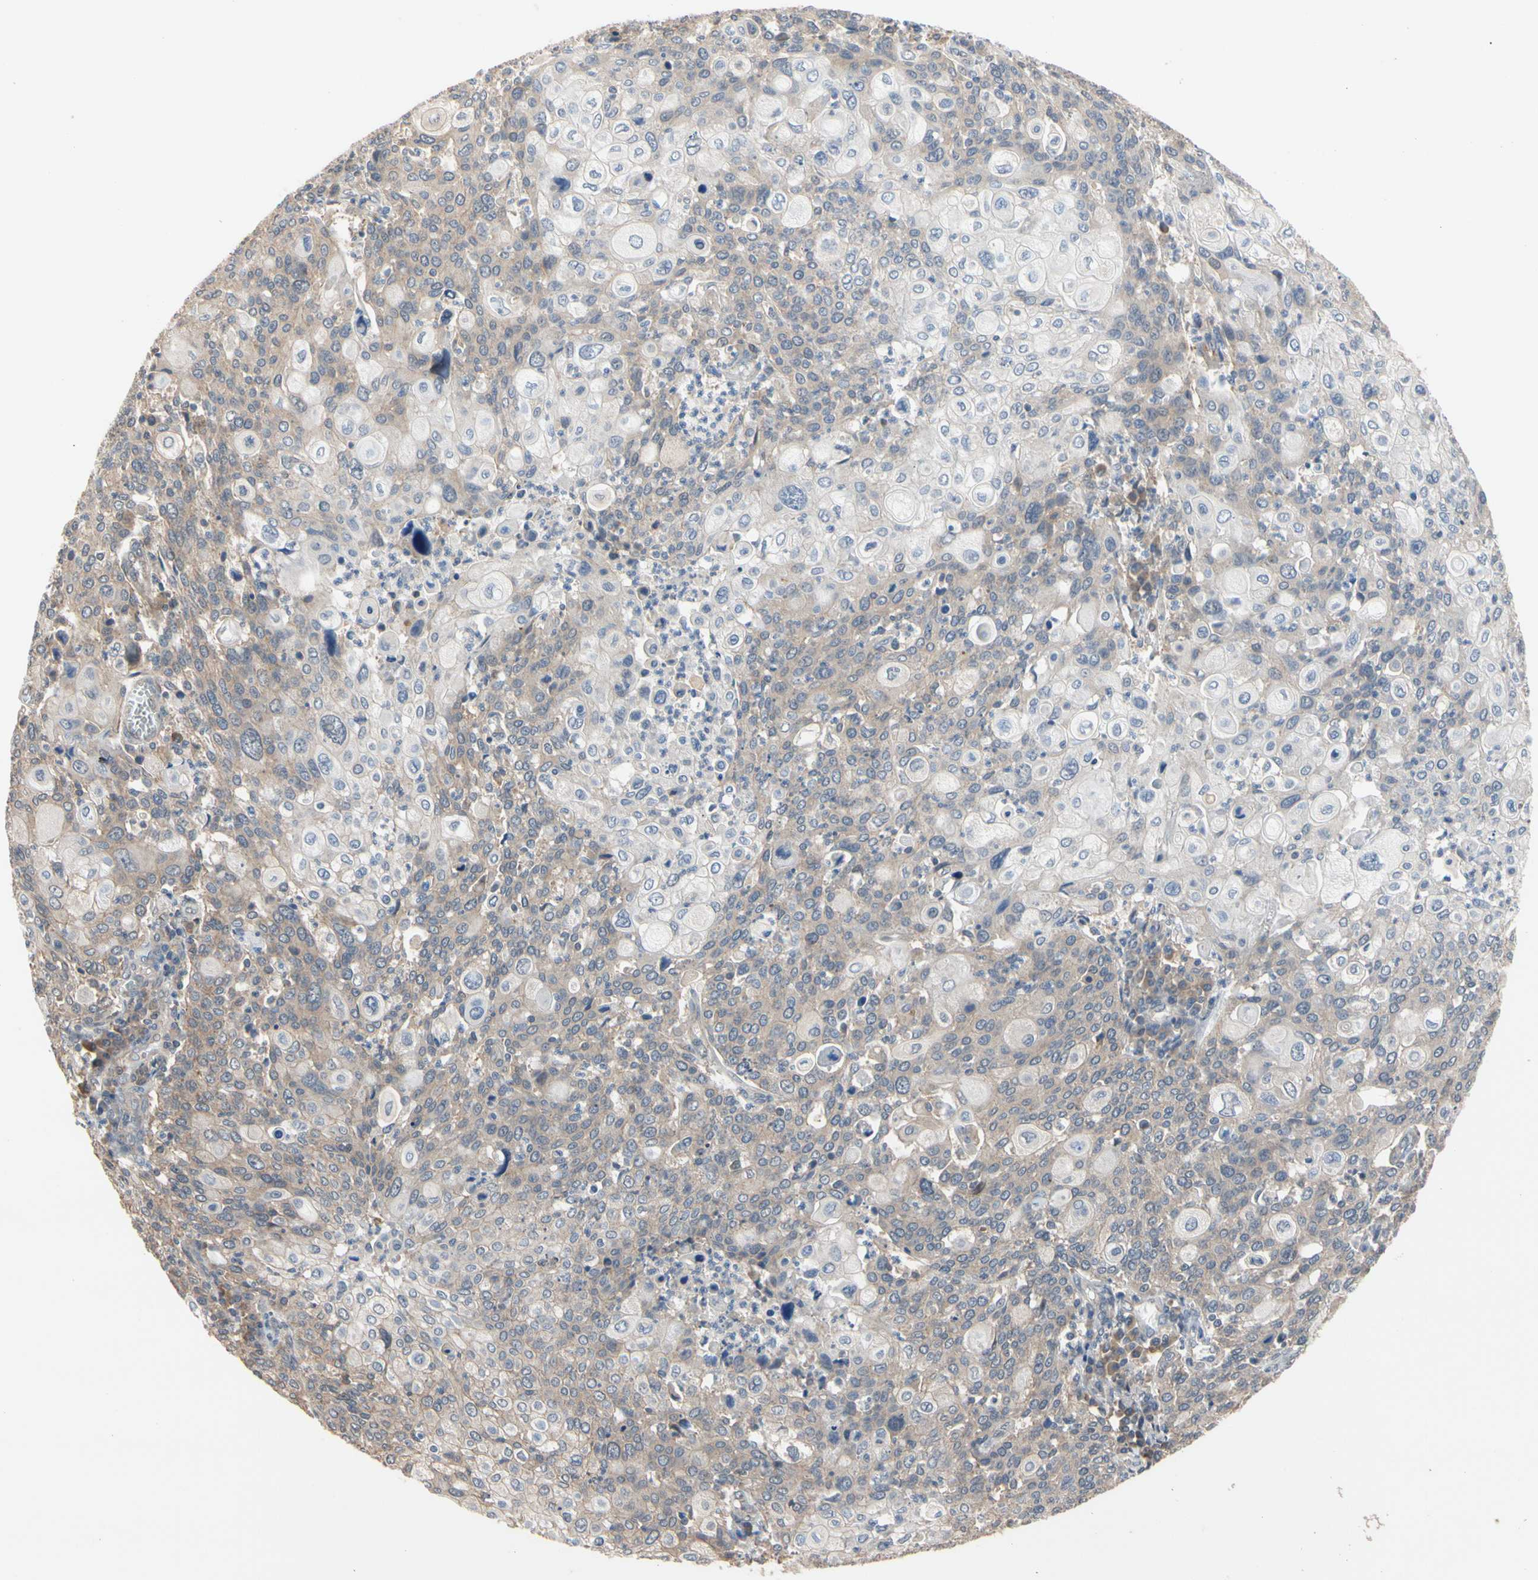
{"staining": {"intensity": "moderate", "quantity": ">75%", "location": "cytoplasmic/membranous"}, "tissue": "cervical cancer", "cell_type": "Tumor cells", "image_type": "cancer", "snomed": [{"axis": "morphology", "description": "Squamous cell carcinoma, NOS"}, {"axis": "topography", "description": "Cervix"}], "caption": "About >75% of tumor cells in human squamous cell carcinoma (cervical) exhibit moderate cytoplasmic/membranous protein staining as visualized by brown immunohistochemical staining.", "gene": "DPP8", "patient": {"sex": "female", "age": 40}}